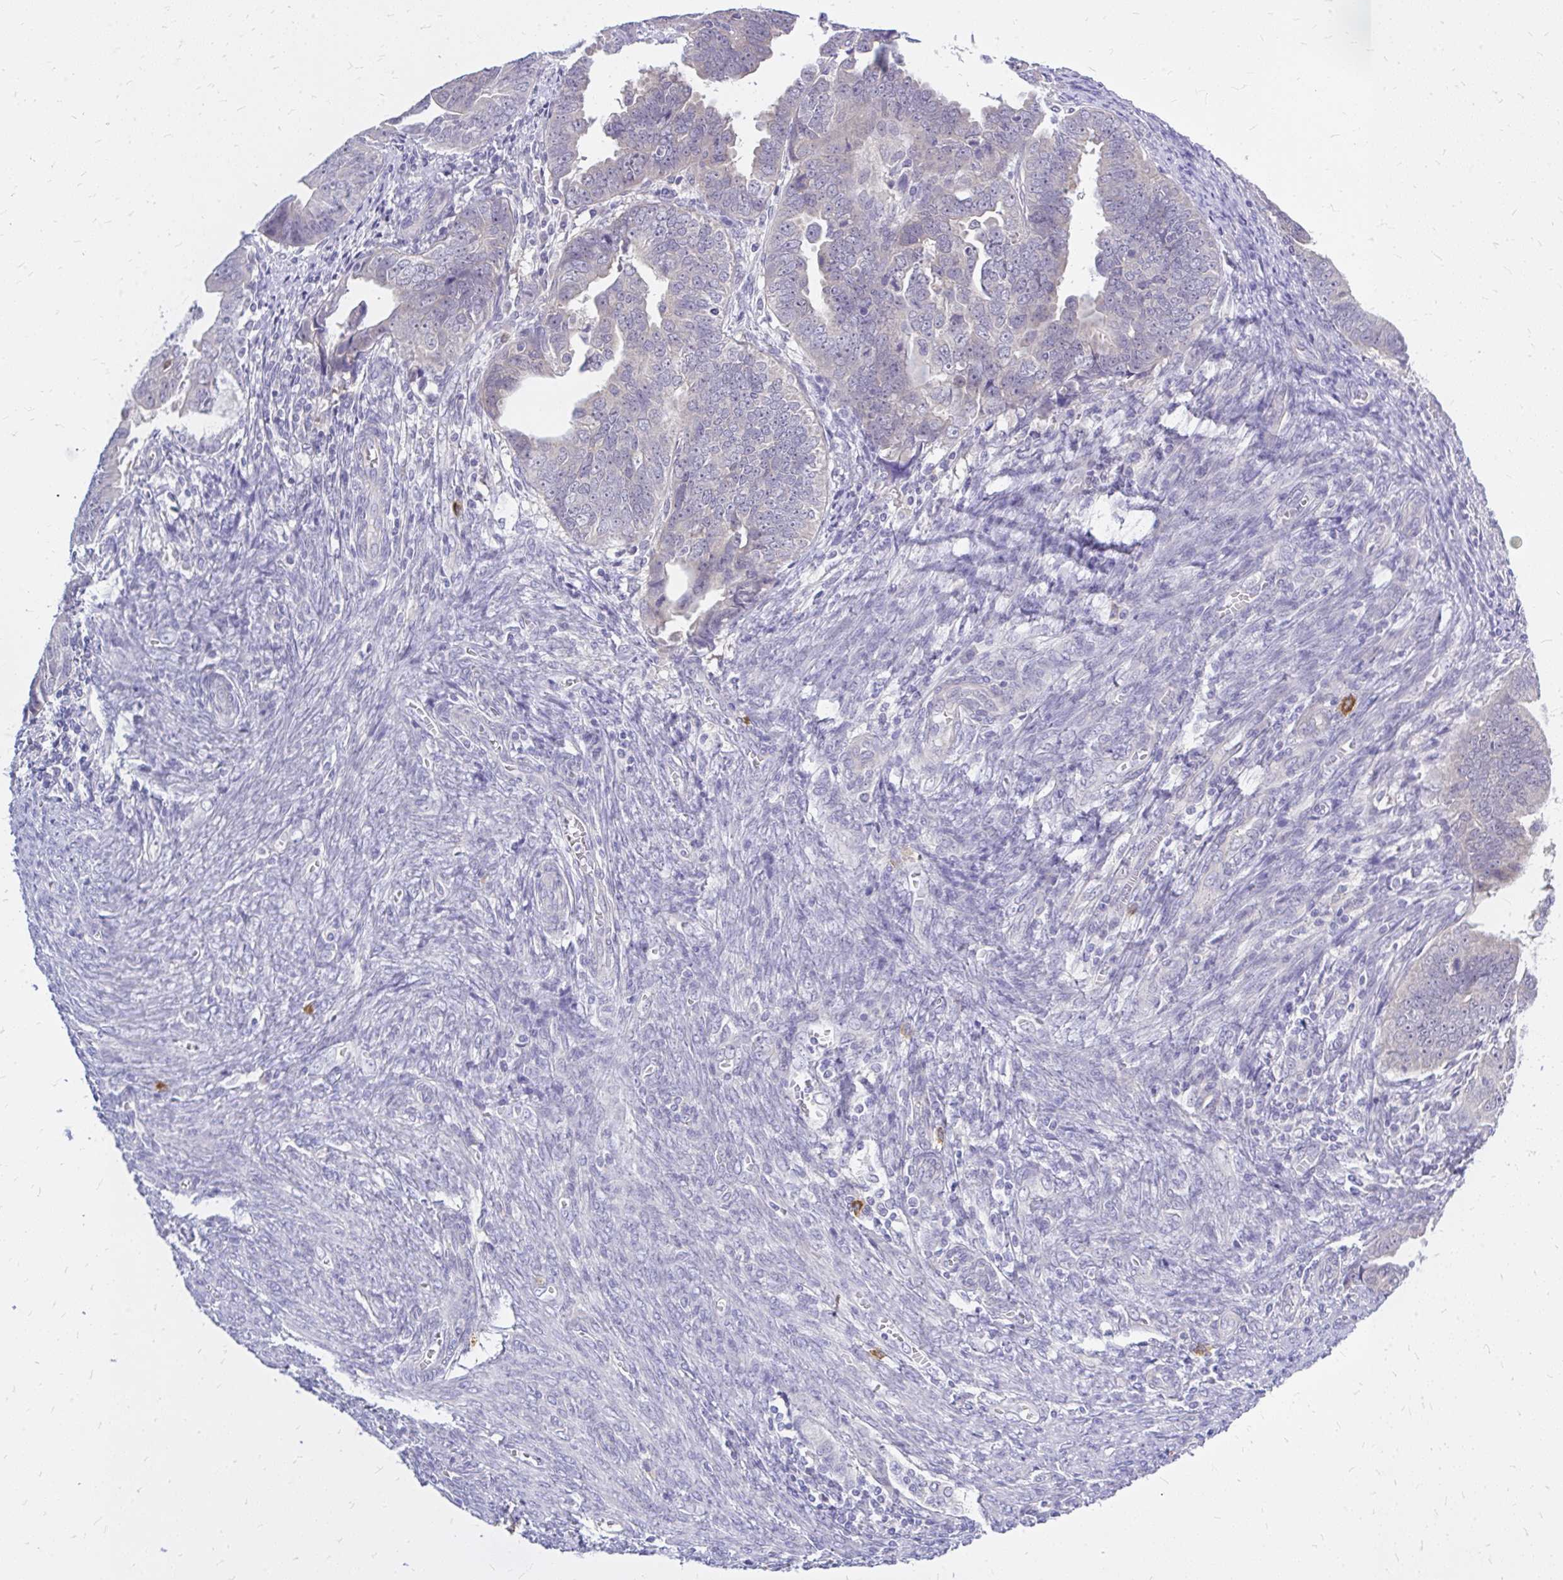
{"staining": {"intensity": "negative", "quantity": "none", "location": "none"}, "tissue": "endometrial cancer", "cell_type": "Tumor cells", "image_type": "cancer", "snomed": [{"axis": "morphology", "description": "Adenocarcinoma, NOS"}, {"axis": "topography", "description": "Endometrium"}], "caption": "DAB (3,3'-diaminobenzidine) immunohistochemical staining of human endometrial adenocarcinoma exhibits no significant positivity in tumor cells.", "gene": "MAP1LC3A", "patient": {"sex": "female", "age": 75}}